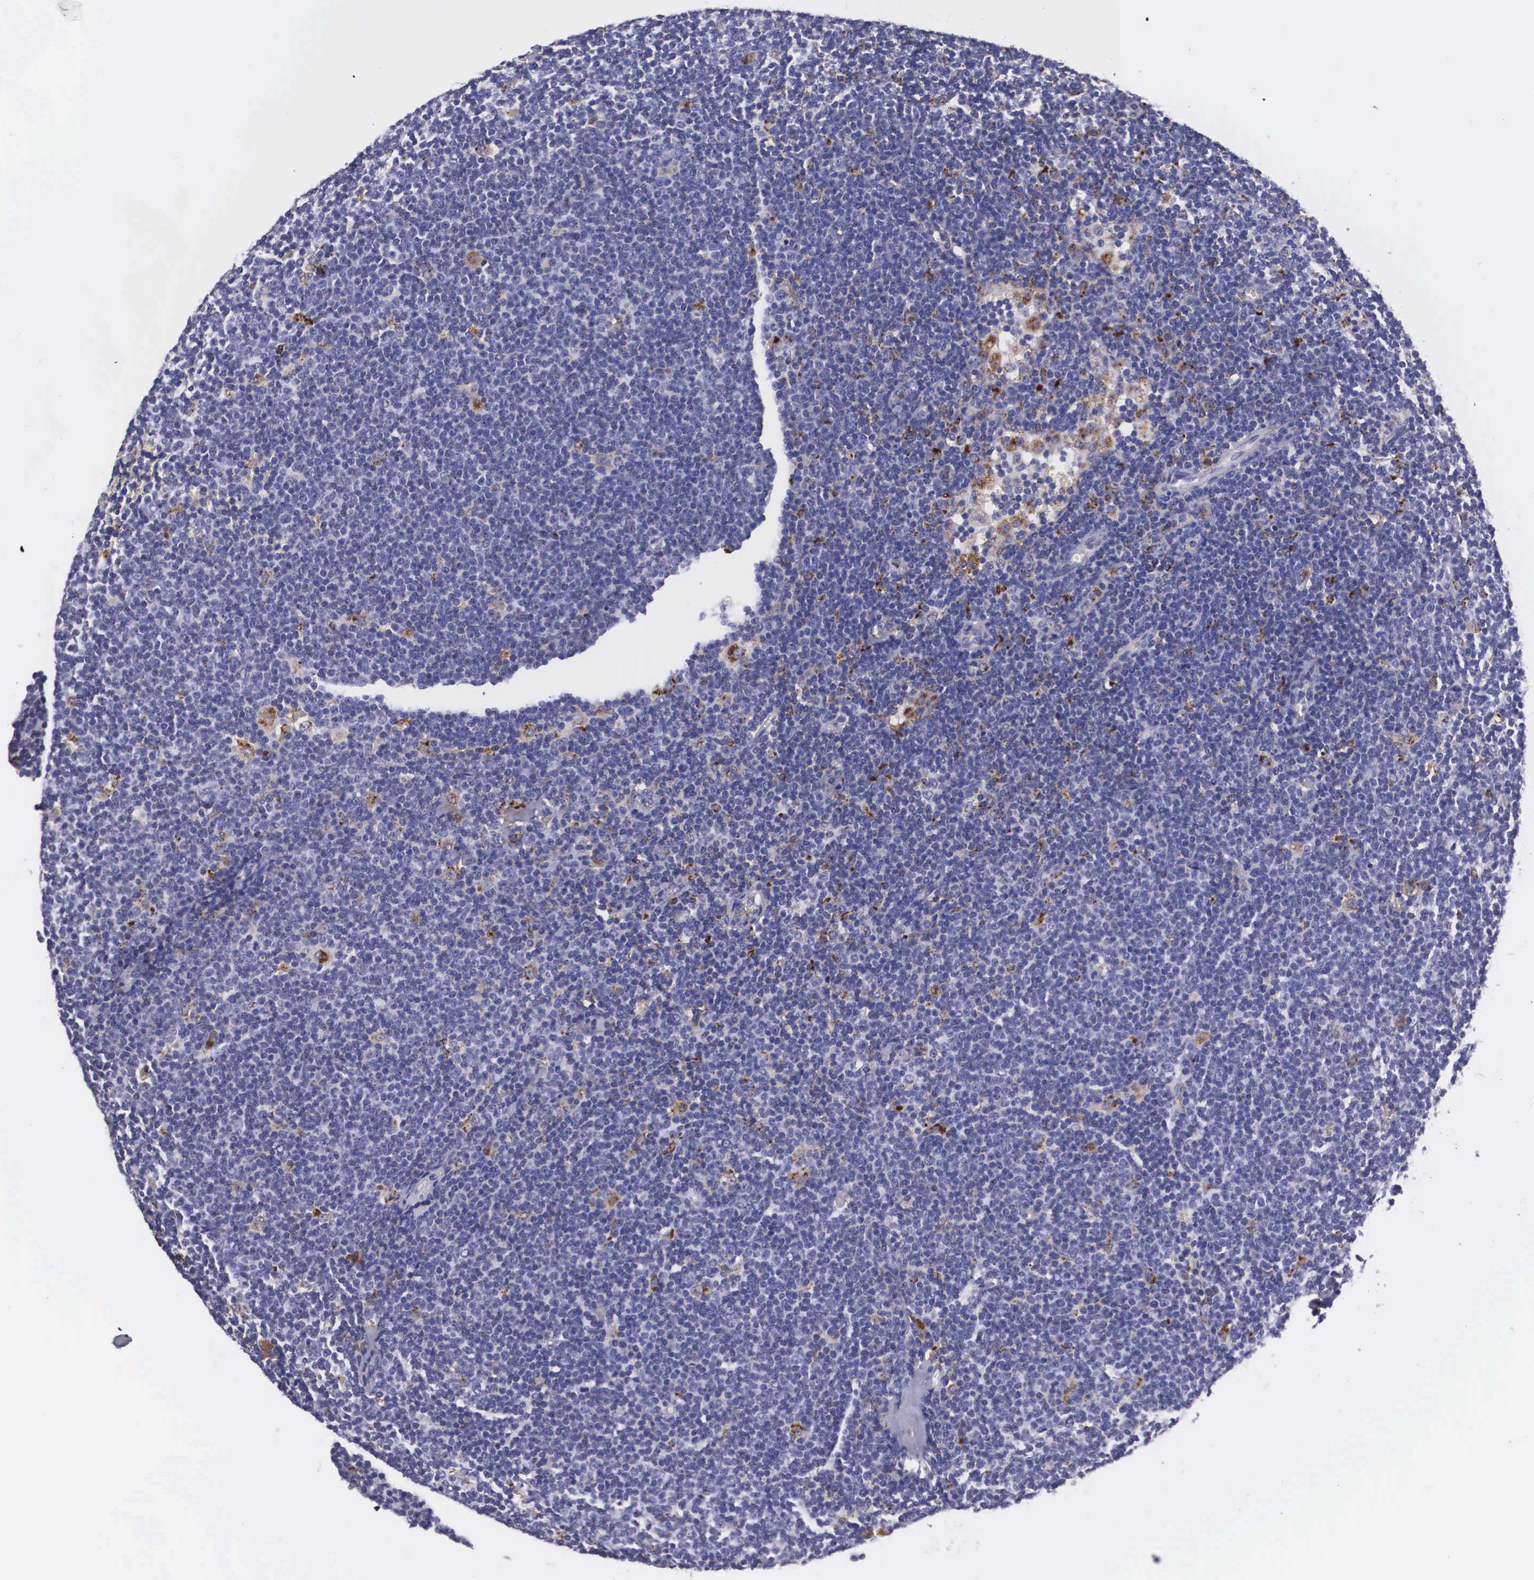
{"staining": {"intensity": "negative", "quantity": "none", "location": "none"}, "tissue": "lymphoma", "cell_type": "Tumor cells", "image_type": "cancer", "snomed": [{"axis": "morphology", "description": "Malignant lymphoma, non-Hodgkin's type, Low grade"}, {"axis": "topography", "description": "Lymph node"}], "caption": "High magnification brightfield microscopy of lymphoma stained with DAB (brown) and counterstained with hematoxylin (blue): tumor cells show no significant positivity.", "gene": "NAGA", "patient": {"sex": "male", "age": 65}}